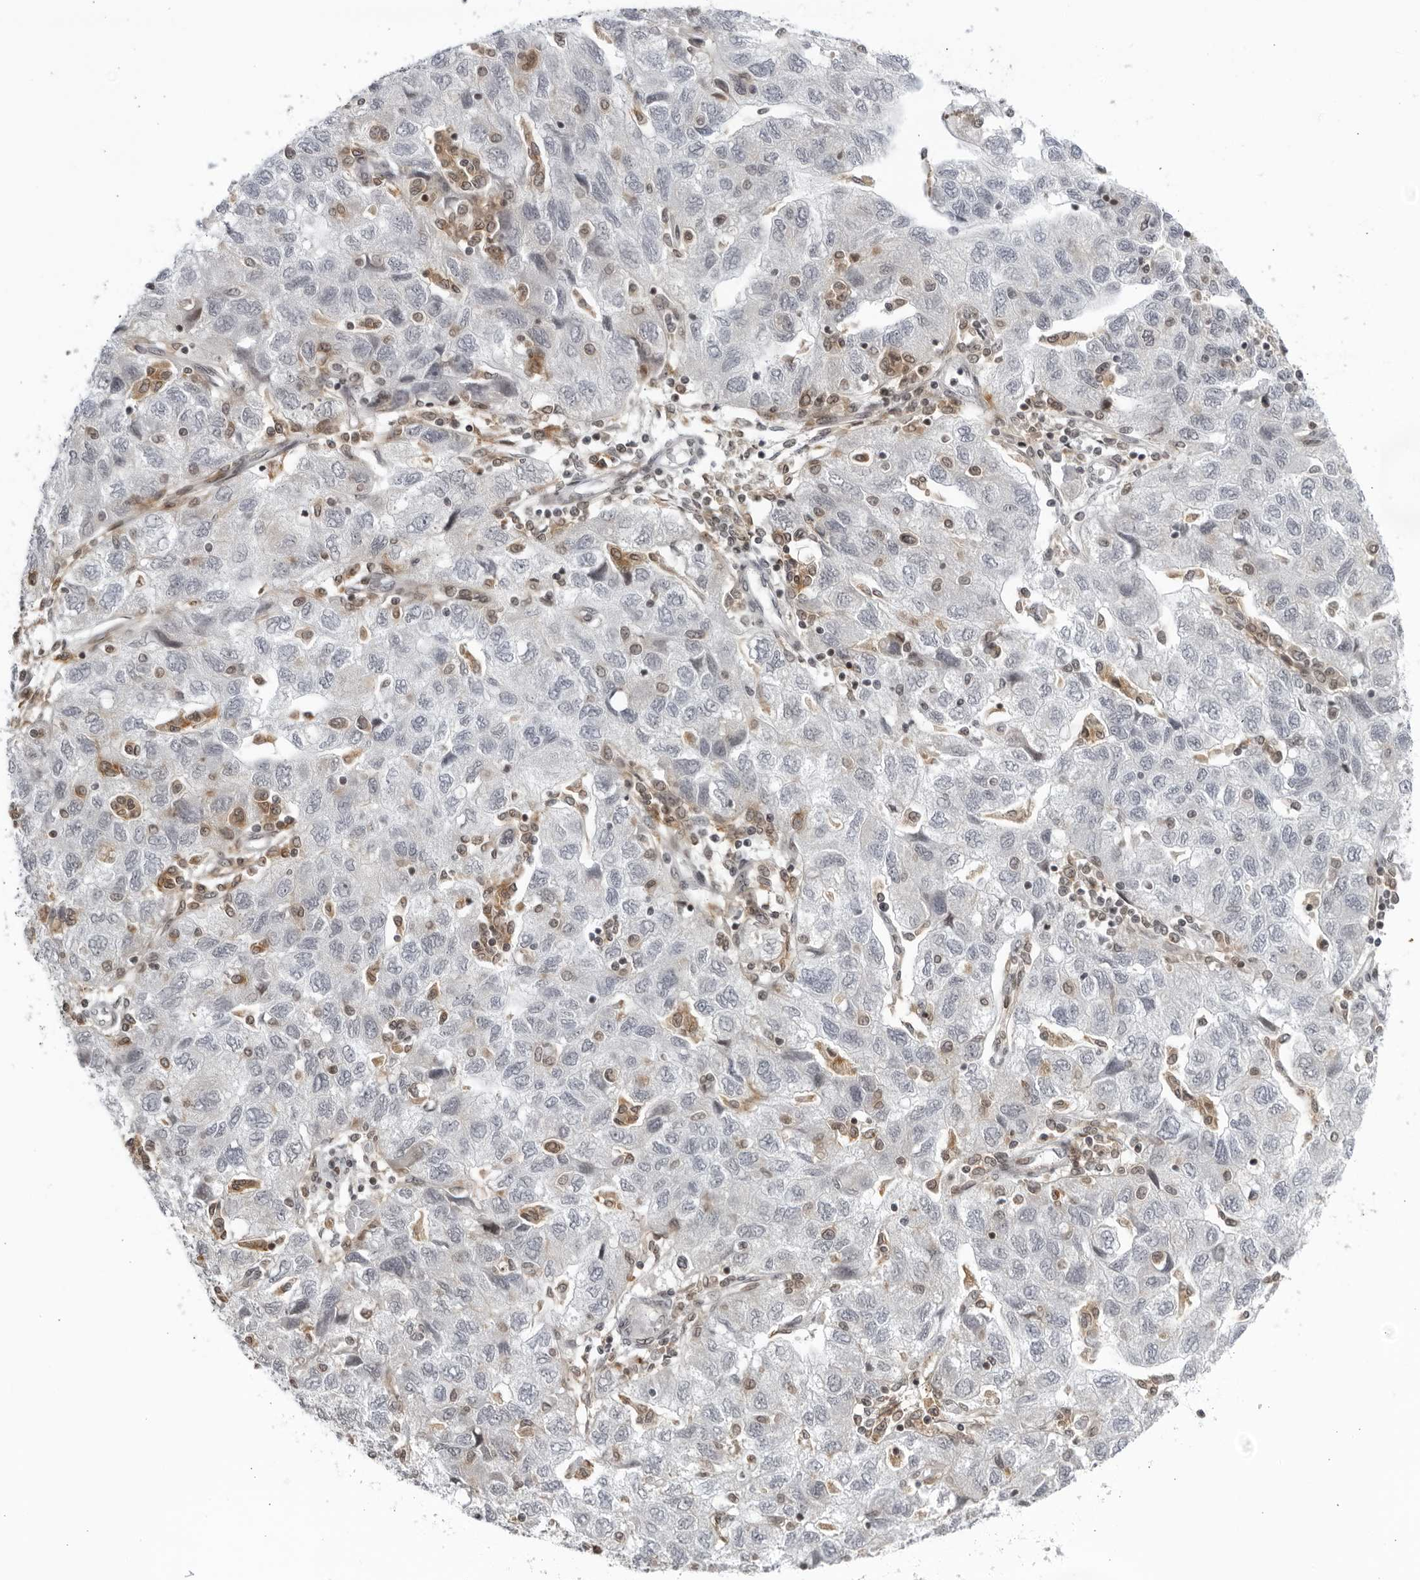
{"staining": {"intensity": "negative", "quantity": "none", "location": "none"}, "tissue": "ovarian cancer", "cell_type": "Tumor cells", "image_type": "cancer", "snomed": [{"axis": "morphology", "description": "Carcinoma, NOS"}, {"axis": "morphology", "description": "Cystadenocarcinoma, serous, NOS"}, {"axis": "topography", "description": "Ovary"}], "caption": "This is a micrograph of IHC staining of ovarian cancer (carcinoma), which shows no expression in tumor cells.", "gene": "DTL", "patient": {"sex": "female", "age": 69}}